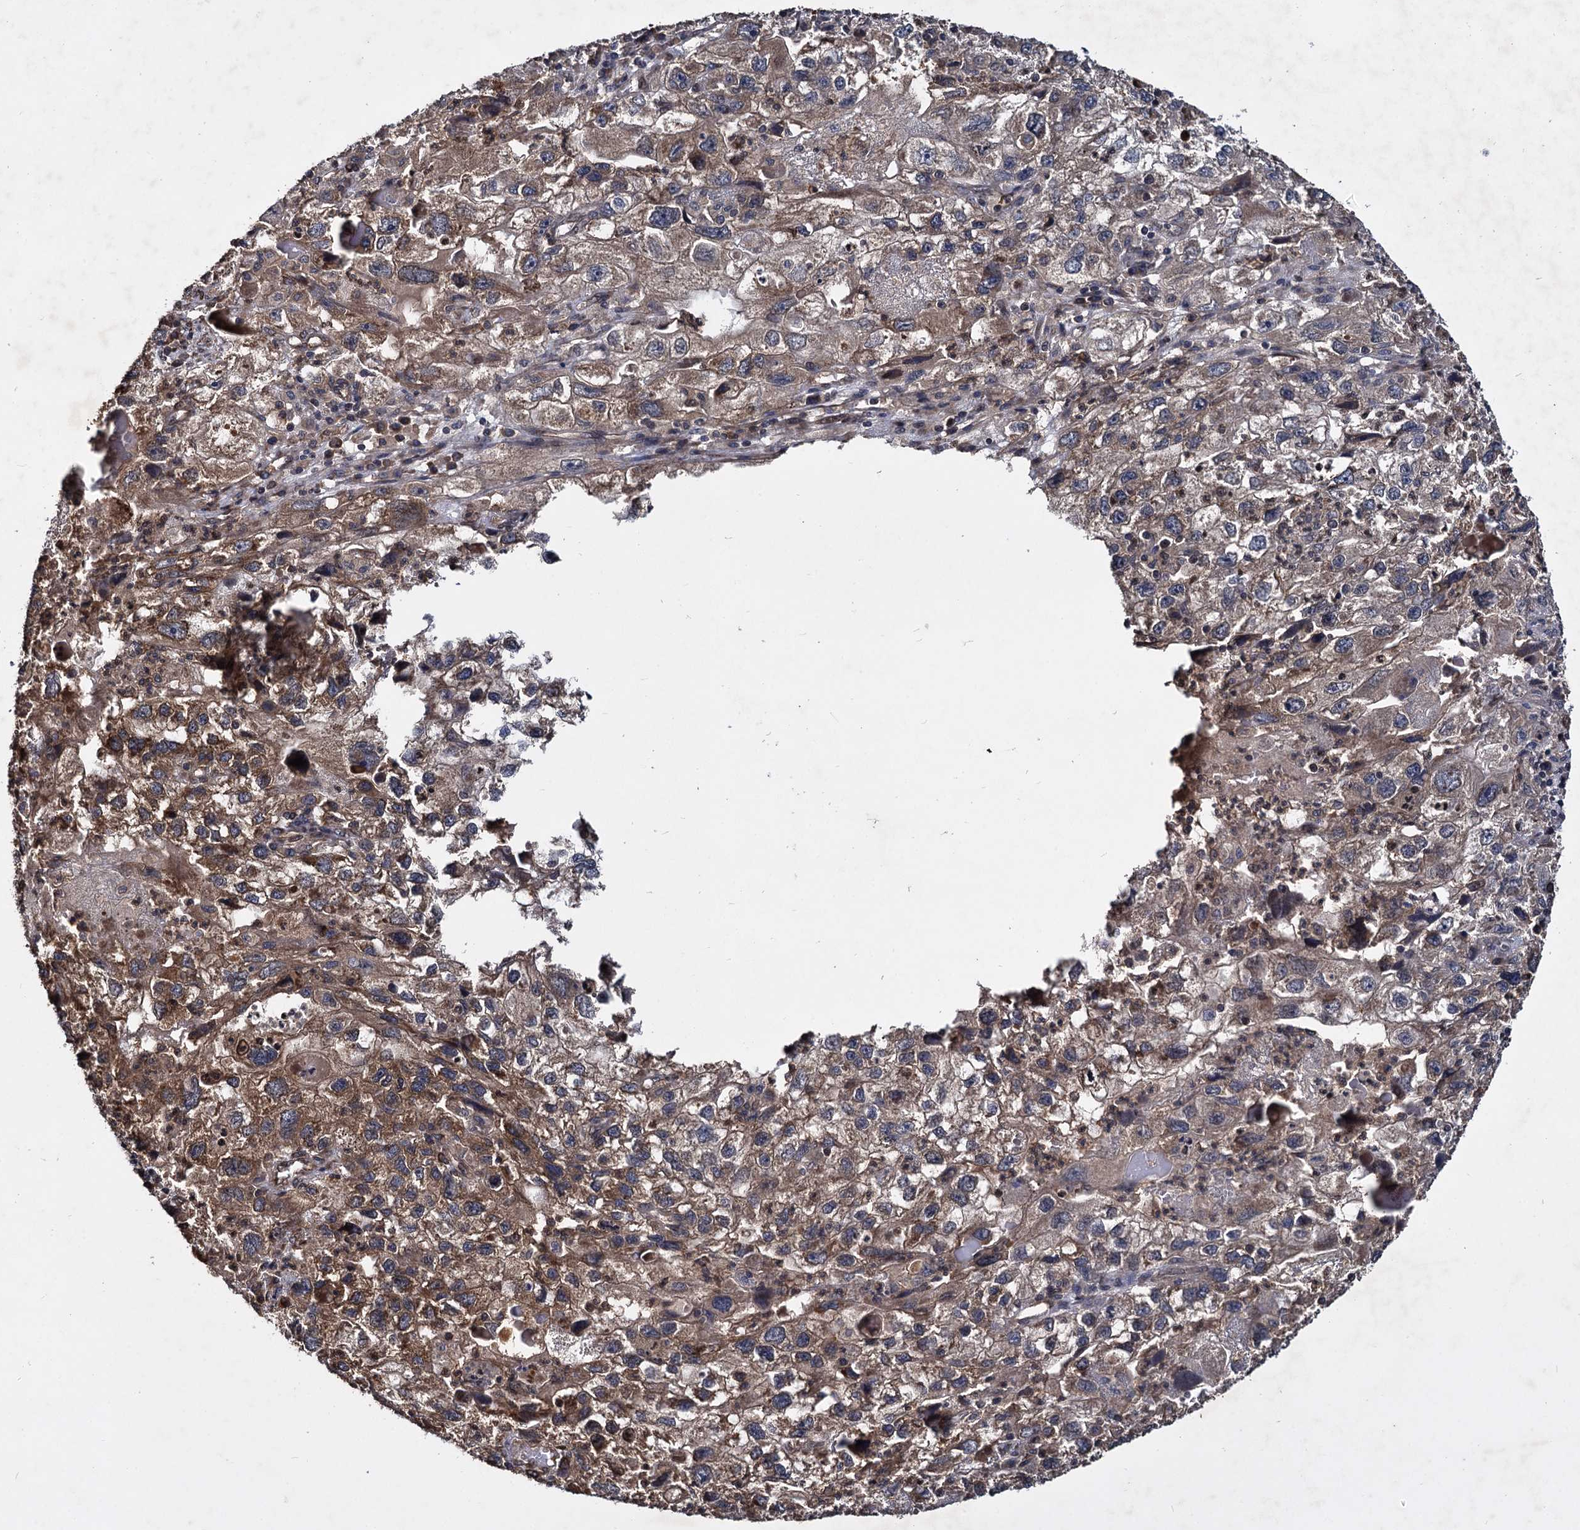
{"staining": {"intensity": "moderate", "quantity": ">75%", "location": "cytoplasmic/membranous"}, "tissue": "endometrial cancer", "cell_type": "Tumor cells", "image_type": "cancer", "snomed": [{"axis": "morphology", "description": "Adenocarcinoma, NOS"}, {"axis": "topography", "description": "Endometrium"}], "caption": "Immunohistochemistry (IHC) (DAB (3,3'-diaminobenzidine)) staining of human endometrial cancer (adenocarcinoma) reveals moderate cytoplasmic/membranous protein positivity in about >75% of tumor cells. The protein of interest is shown in brown color, while the nuclei are stained blue.", "gene": "DCP1B", "patient": {"sex": "female", "age": 49}}